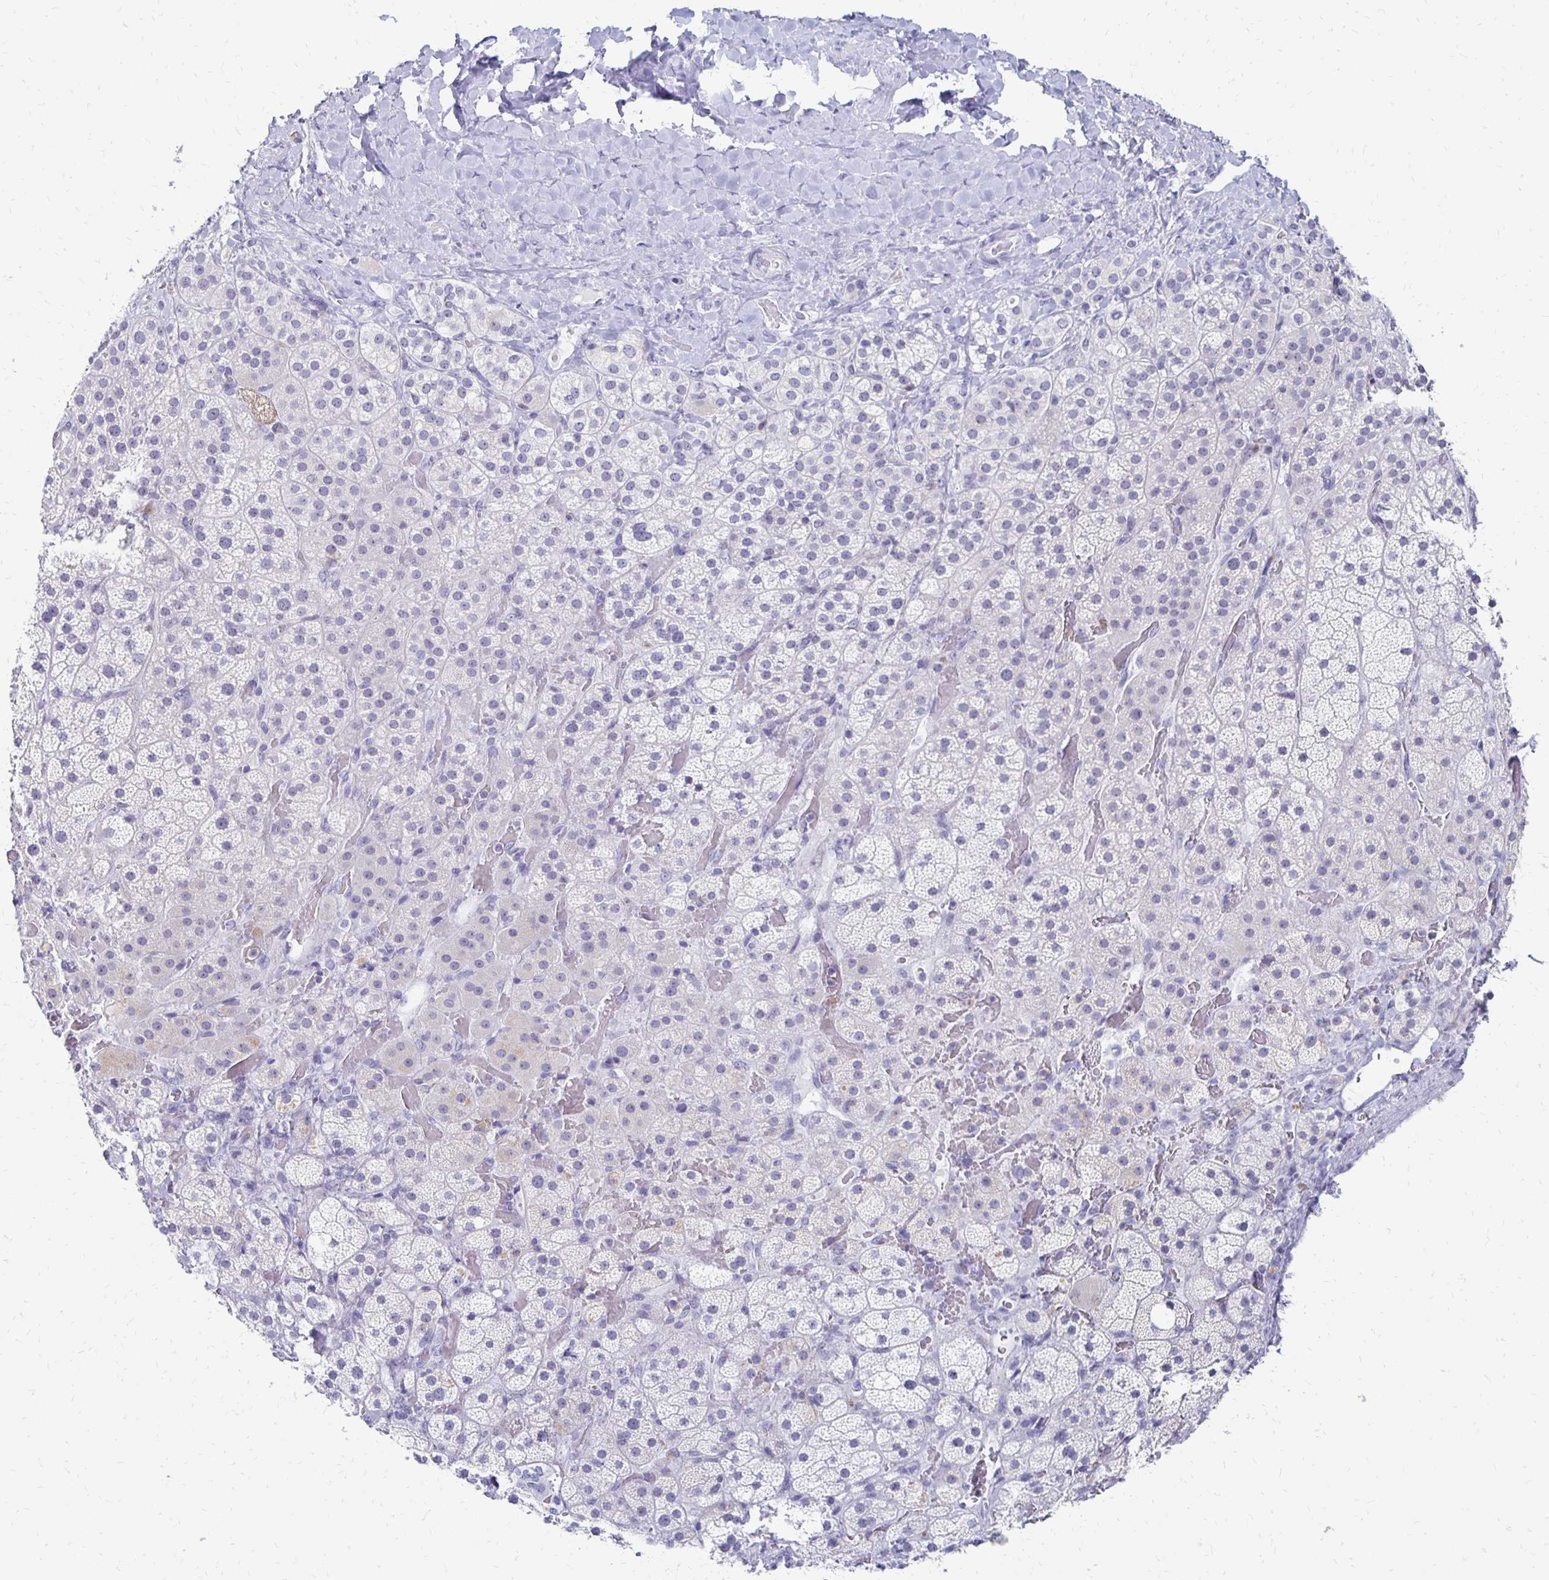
{"staining": {"intensity": "moderate", "quantity": "<25%", "location": "cytoplasmic/membranous"}, "tissue": "adrenal gland", "cell_type": "Glandular cells", "image_type": "normal", "snomed": [{"axis": "morphology", "description": "Normal tissue, NOS"}, {"axis": "topography", "description": "Adrenal gland"}], "caption": "Protein expression analysis of benign human adrenal gland reveals moderate cytoplasmic/membranous positivity in about <25% of glandular cells.", "gene": "SYT2", "patient": {"sex": "male", "age": 57}}